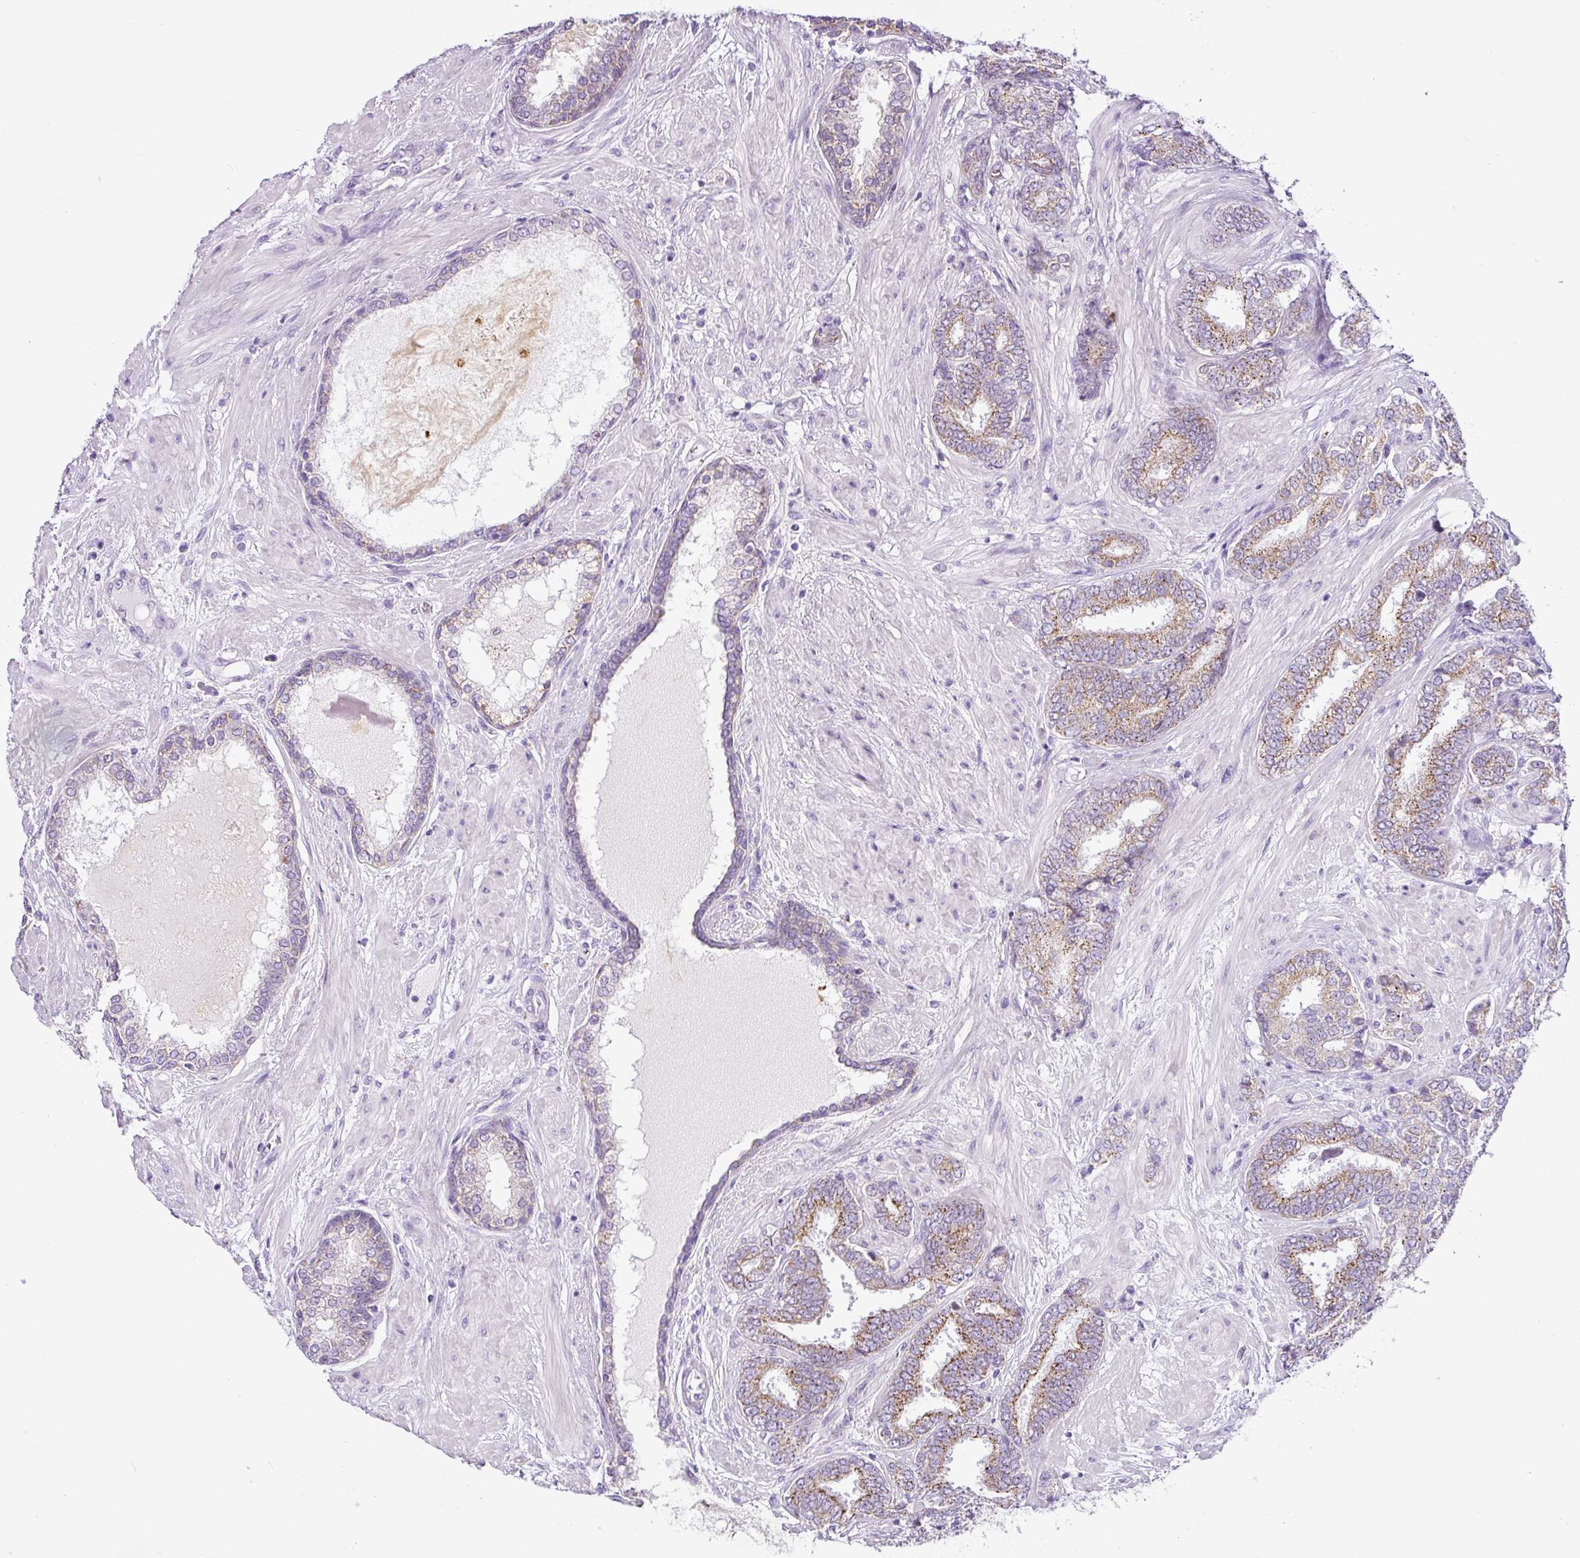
{"staining": {"intensity": "moderate", "quantity": "25%-75%", "location": "cytoplasmic/membranous"}, "tissue": "prostate cancer", "cell_type": "Tumor cells", "image_type": "cancer", "snomed": [{"axis": "morphology", "description": "Adenocarcinoma, High grade"}, {"axis": "topography", "description": "Prostate"}], "caption": "Immunohistochemical staining of prostate cancer demonstrates moderate cytoplasmic/membranous protein expression in approximately 25%-75% of tumor cells. The protein of interest is shown in brown color, while the nuclei are stained blue.", "gene": "HMCN2", "patient": {"sex": "male", "age": 72}}